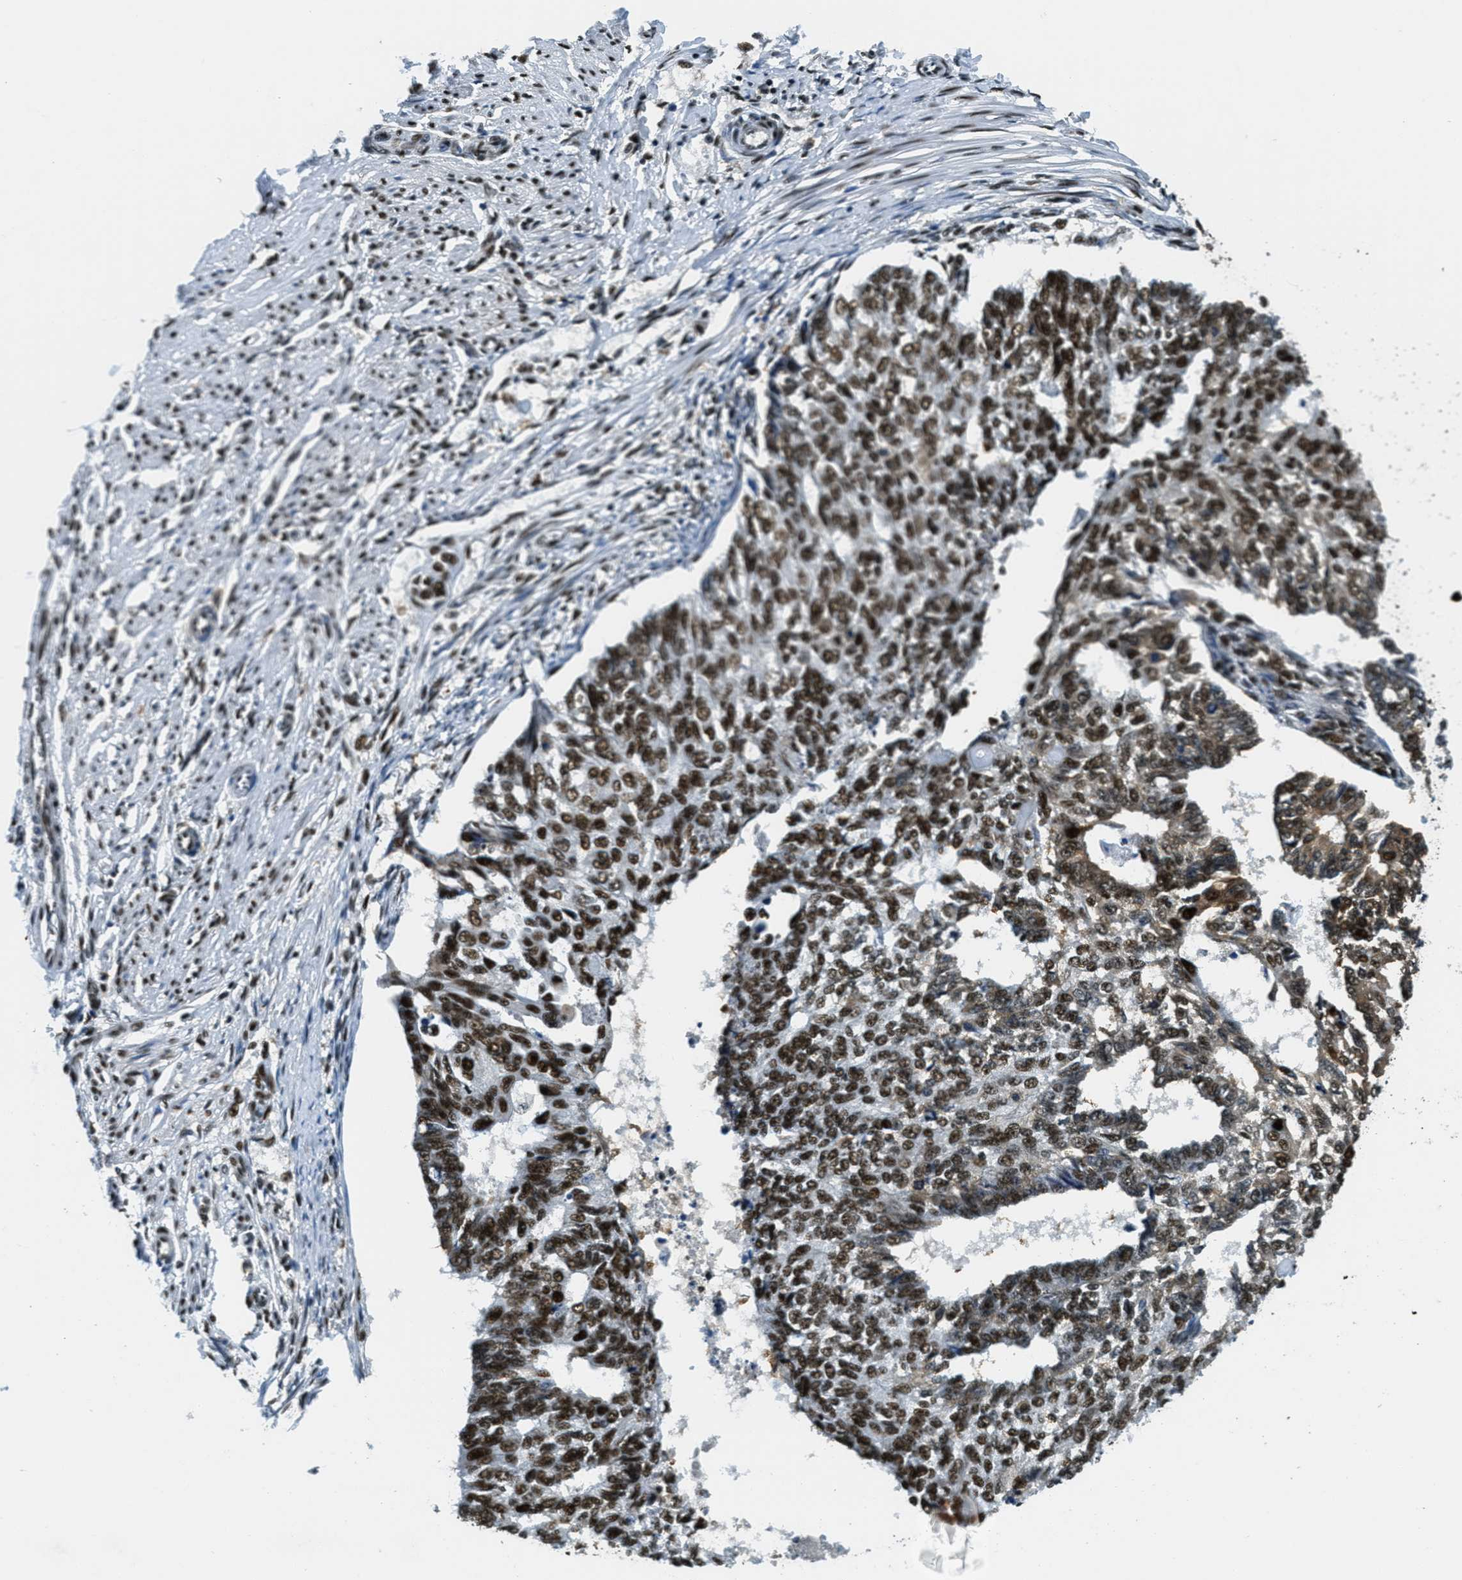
{"staining": {"intensity": "strong", "quantity": ">75%", "location": "nuclear"}, "tissue": "endometrial cancer", "cell_type": "Tumor cells", "image_type": "cancer", "snomed": [{"axis": "morphology", "description": "Adenocarcinoma, NOS"}, {"axis": "topography", "description": "Endometrium"}], "caption": "This is an image of immunohistochemistry (IHC) staining of endometrial cancer (adenocarcinoma), which shows strong positivity in the nuclear of tumor cells.", "gene": "SSB", "patient": {"sex": "female", "age": 32}}